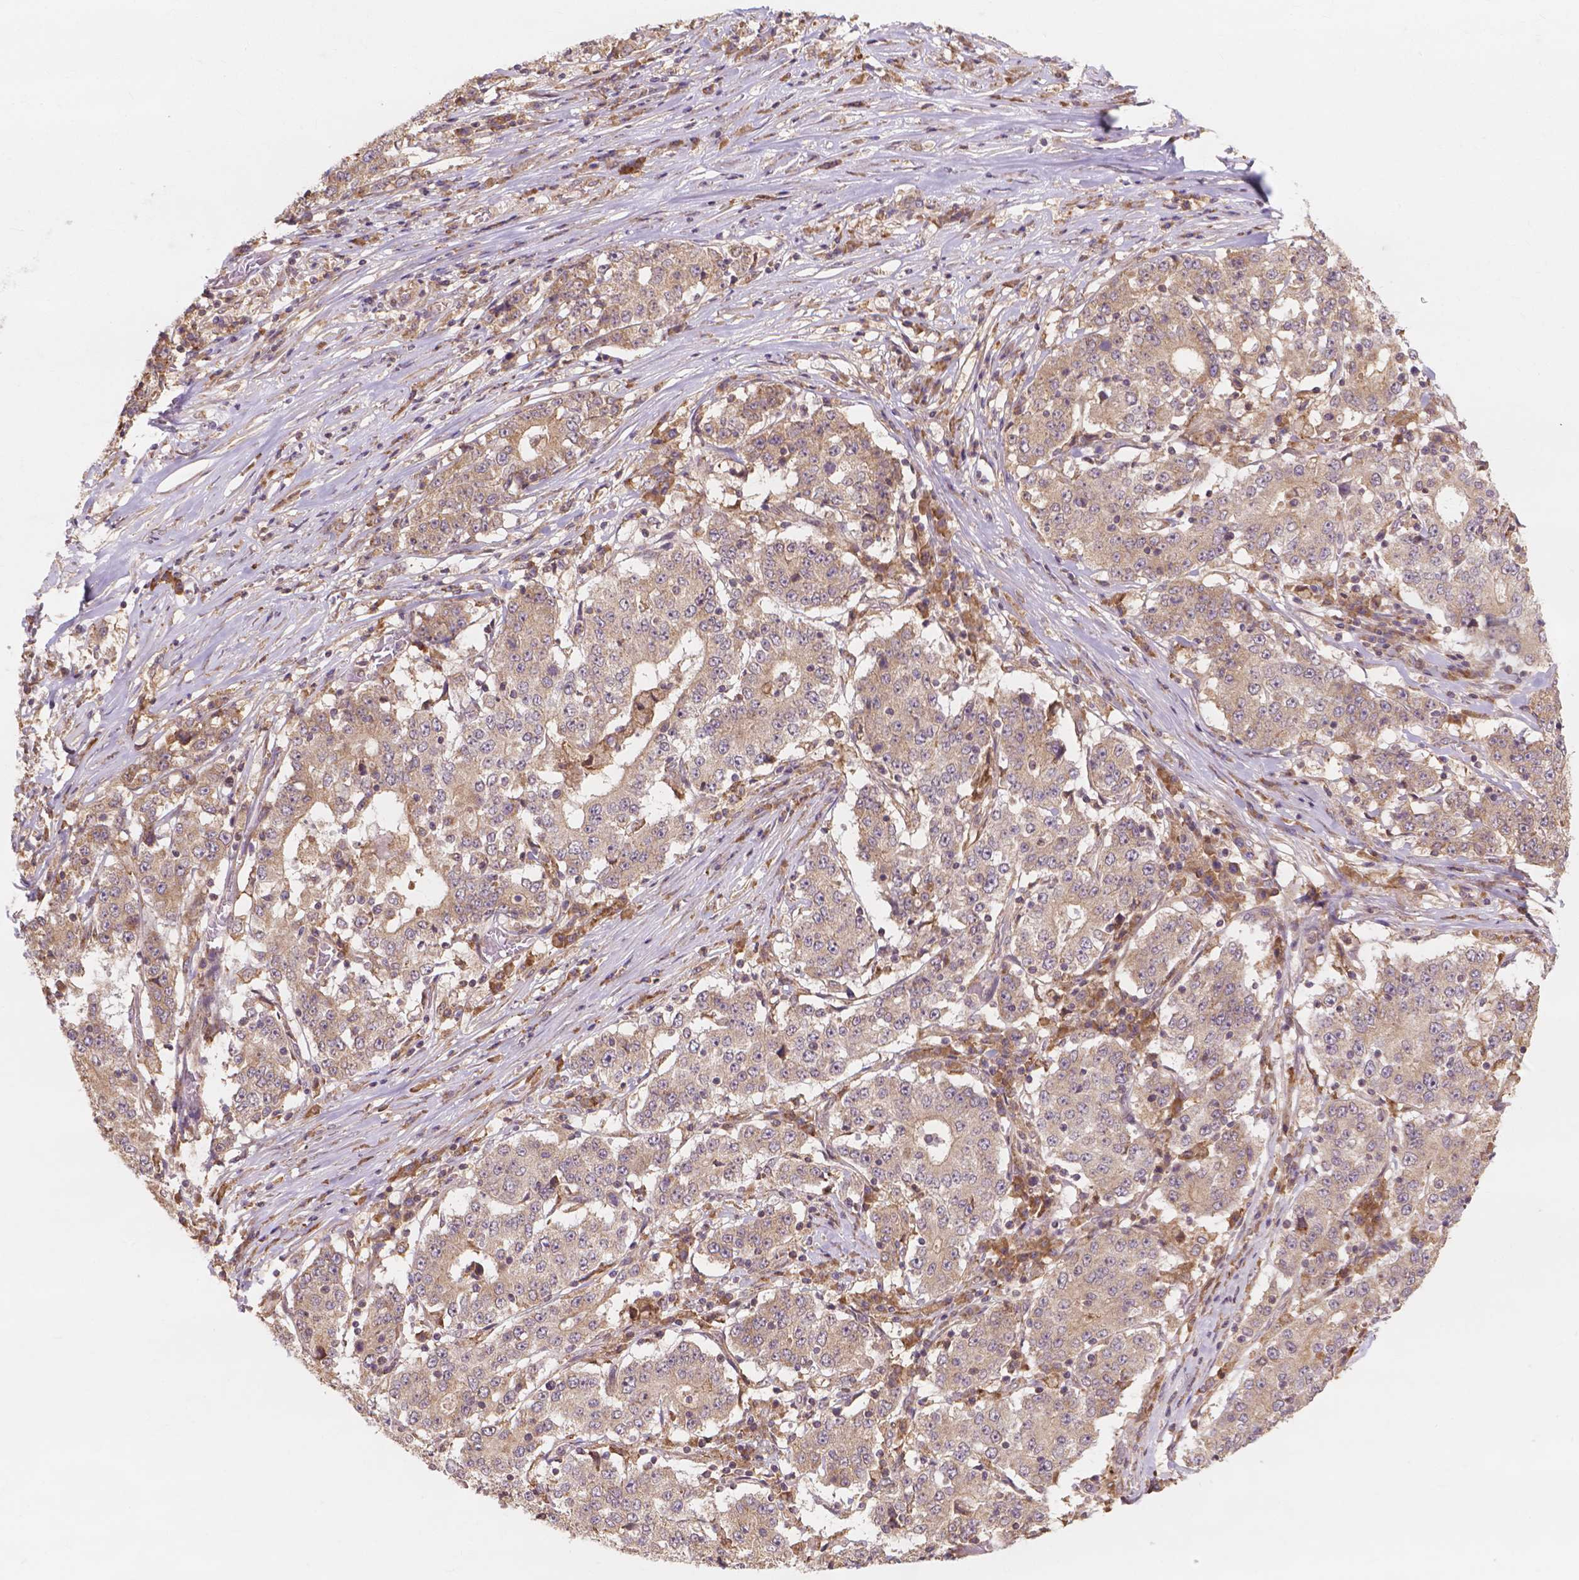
{"staining": {"intensity": "weak", "quantity": ">75%", "location": "cytoplasmic/membranous"}, "tissue": "stomach cancer", "cell_type": "Tumor cells", "image_type": "cancer", "snomed": [{"axis": "morphology", "description": "Adenocarcinoma, NOS"}, {"axis": "topography", "description": "Stomach"}], "caption": "A photomicrograph of stomach cancer (adenocarcinoma) stained for a protein shows weak cytoplasmic/membranous brown staining in tumor cells. (Brightfield microscopy of DAB IHC at high magnification).", "gene": "TAB2", "patient": {"sex": "male", "age": 59}}